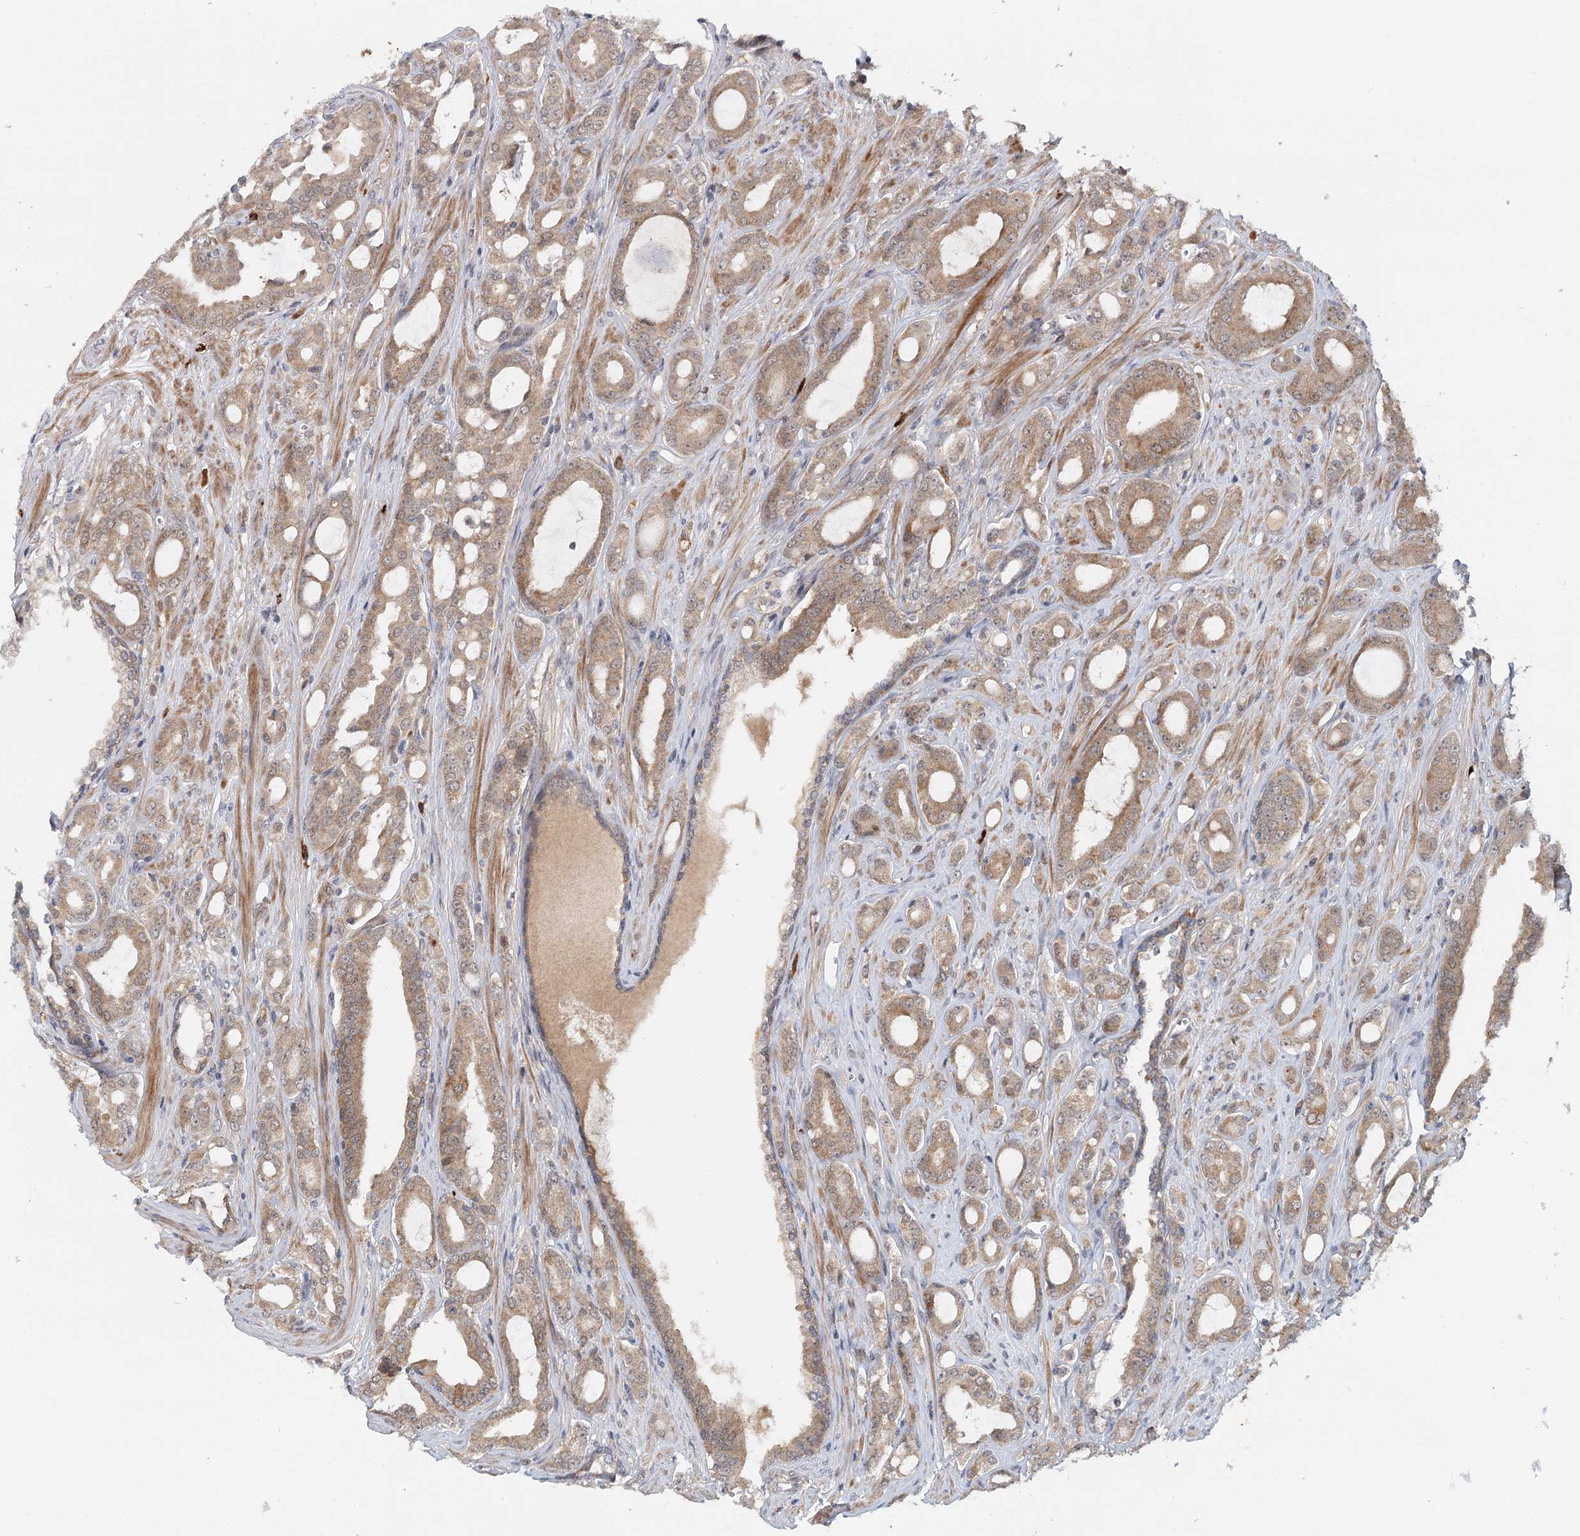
{"staining": {"intensity": "moderate", "quantity": ">75%", "location": "cytoplasmic/membranous"}, "tissue": "prostate cancer", "cell_type": "Tumor cells", "image_type": "cancer", "snomed": [{"axis": "morphology", "description": "Adenocarcinoma, High grade"}, {"axis": "topography", "description": "Prostate"}], "caption": "Adenocarcinoma (high-grade) (prostate) stained for a protein (brown) displays moderate cytoplasmic/membranous positive expression in approximately >75% of tumor cells.", "gene": "AP3B1", "patient": {"sex": "male", "age": 72}}